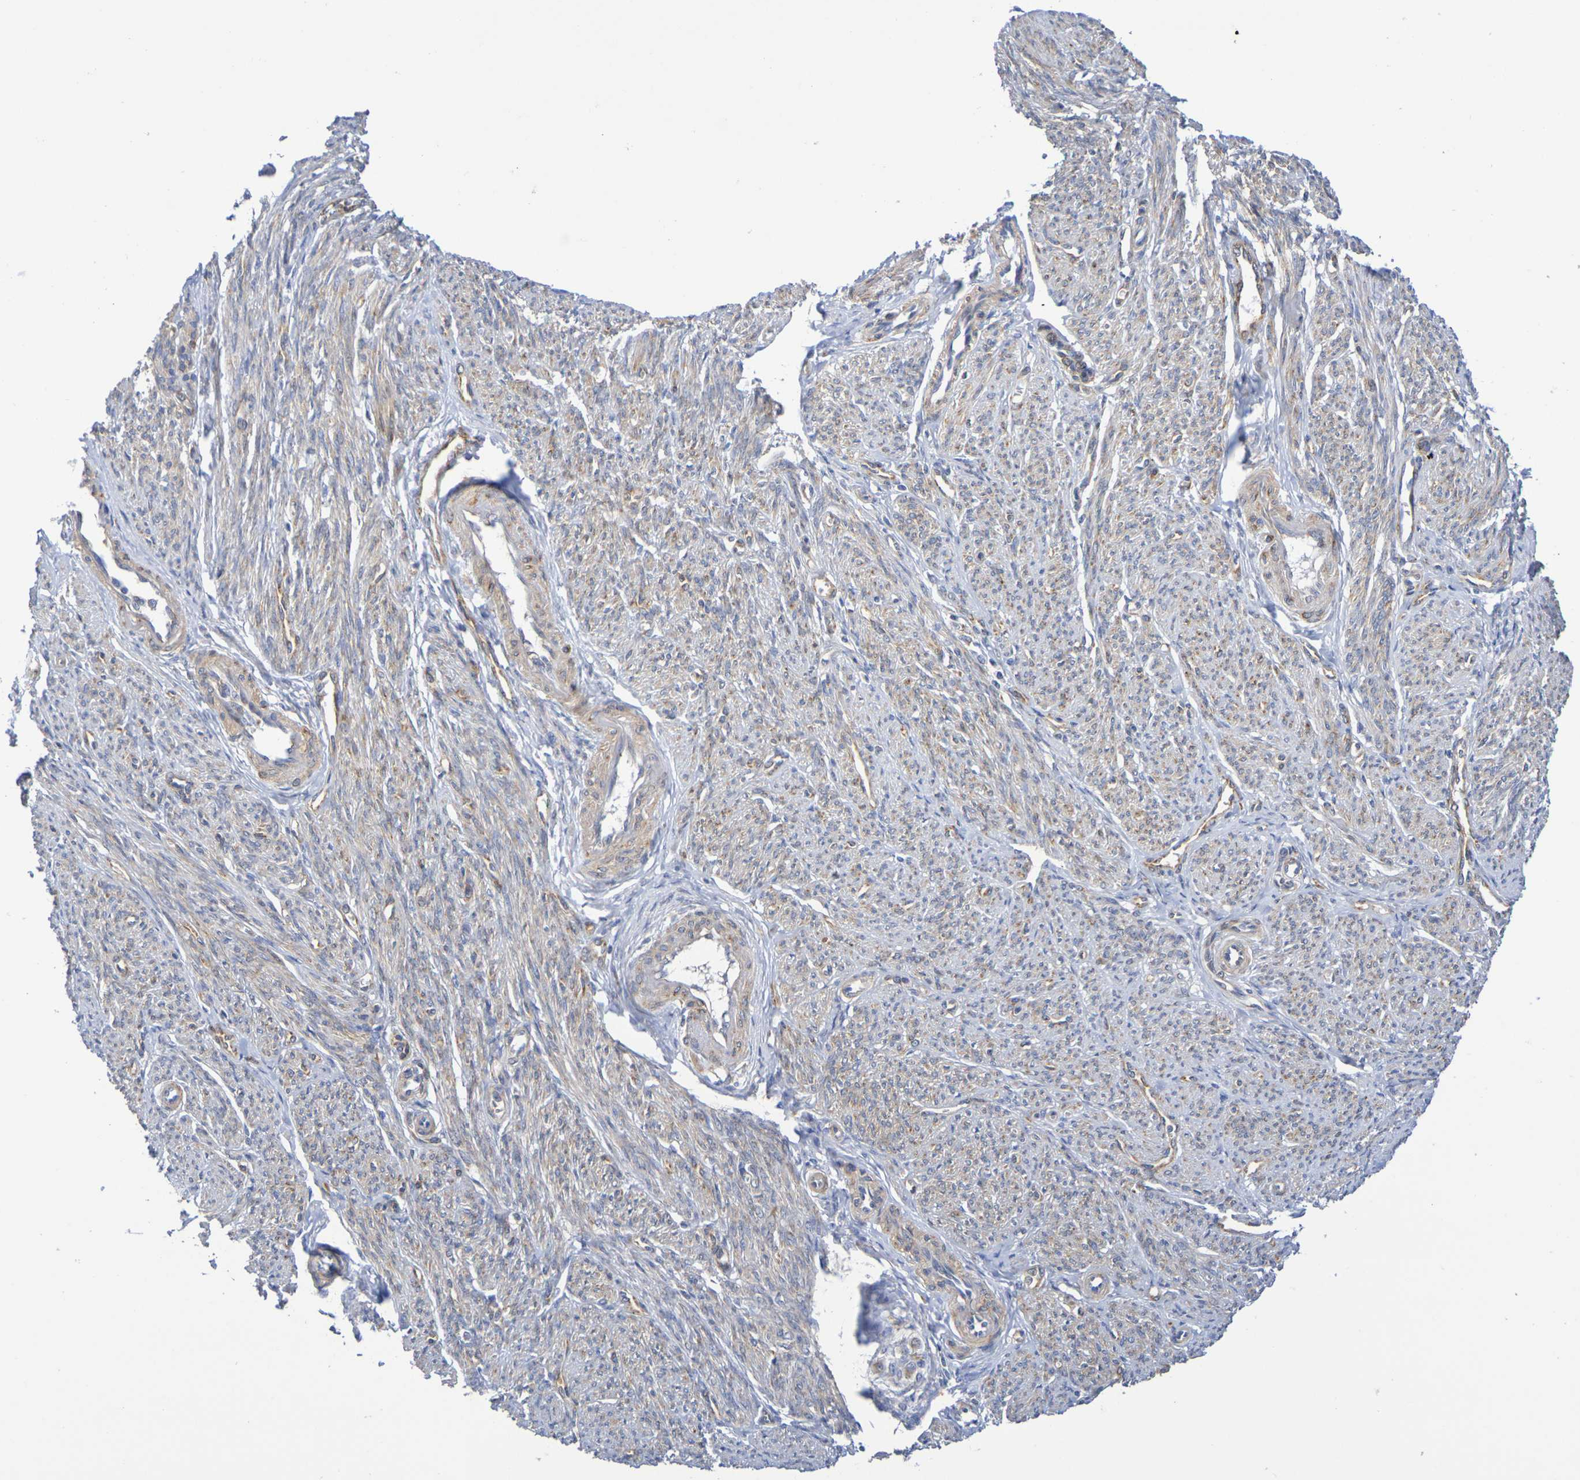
{"staining": {"intensity": "moderate", "quantity": "25%-75%", "location": "cytoplasmic/membranous"}, "tissue": "smooth muscle", "cell_type": "Smooth muscle cells", "image_type": "normal", "snomed": [{"axis": "morphology", "description": "Normal tissue, NOS"}, {"axis": "topography", "description": "Smooth muscle"}], "caption": "The histopathology image shows staining of unremarkable smooth muscle, revealing moderate cytoplasmic/membranous protein positivity (brown color) within smooth muscle cells. (DAB = brown stain, brightfield microscopy at high magnification).", "gene": "TMCC3", "patient": {"sex": "female", "age": 65}}